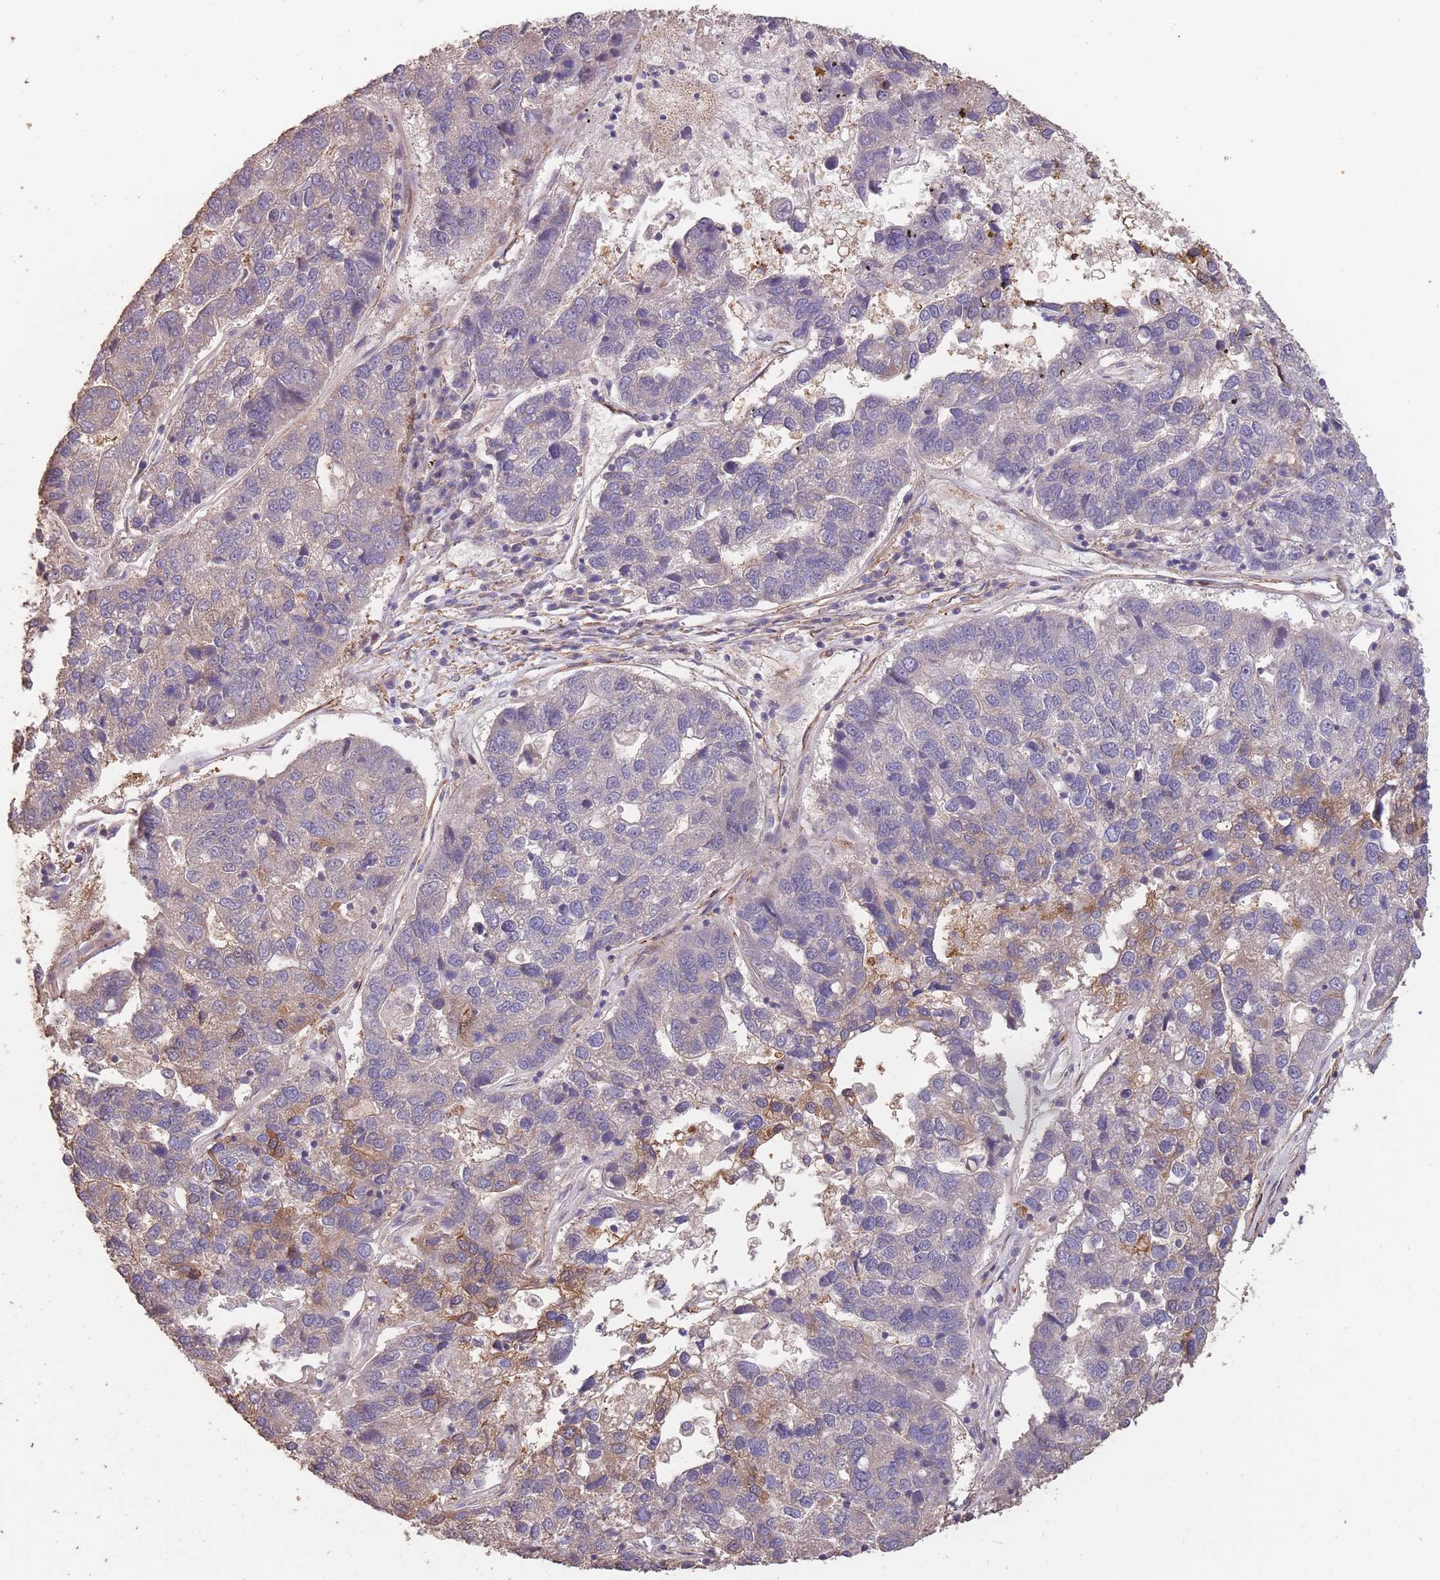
{"staining": {"intensity": "weak", "quantity": "<25%", "location": "cytoplasmic/membranous"}, "tissue": "pancreatic cancer", "cell_type": "Tumor cells", "image_type": "cancer", "snomed": [{"axis": "morphology", "description": "Adenocarcinoma, NOS"}, {"axis": "topography", "description": "Pancreas"}], "caption": "This is an immunohistochemistry (IHC) image of human adenocarcinoma (pancreatic). There is no expression in tumor cells.", "gene": "NLRC4", "patient": {"sex": "female", "age": 61}}